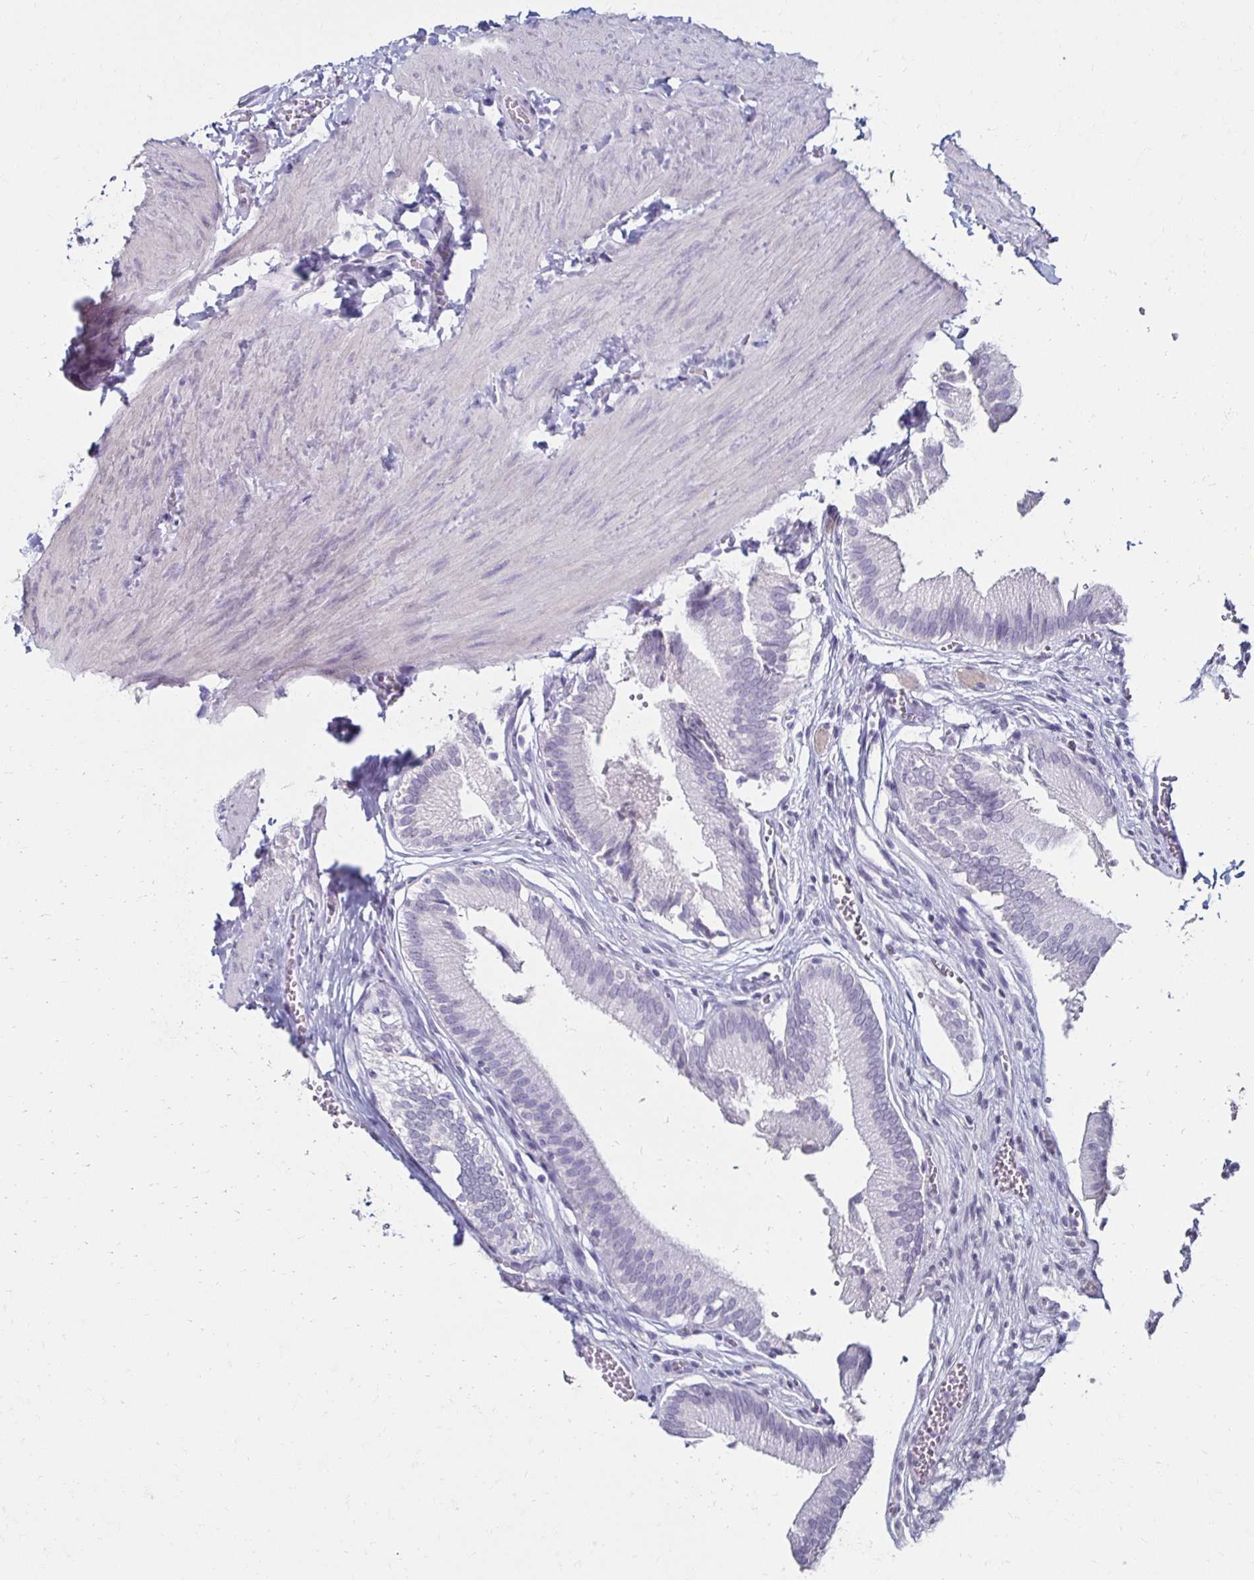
{"staining": {"intensity": "negative", "quantity": "none", "location": "none"}, "tissue": "gallbladder", "cell_type": "Glandular cells", "image_type": "normal", "snomed": [{"axis": "morphology", "description": "Normal tissue, NOS"}, {"axis": "topography", "description": "Gallbladder"}, {"axis": "topography", "description": "Peripheral nerve tissue"}], "caption": "Immunohistochemistry histopathology image of unremarkable gallbladder: gallbladder stained with DAB (3,3'-diaminobenzidine) demonstrates no significant protein staining in glandular cells. (Stains: DAB IHC with hematoxylin counter stain, Microscopy: brightfield microscopy at high magnification).", "gene": "TOMM34", "patient": {"sex": "male", "age": 17}}